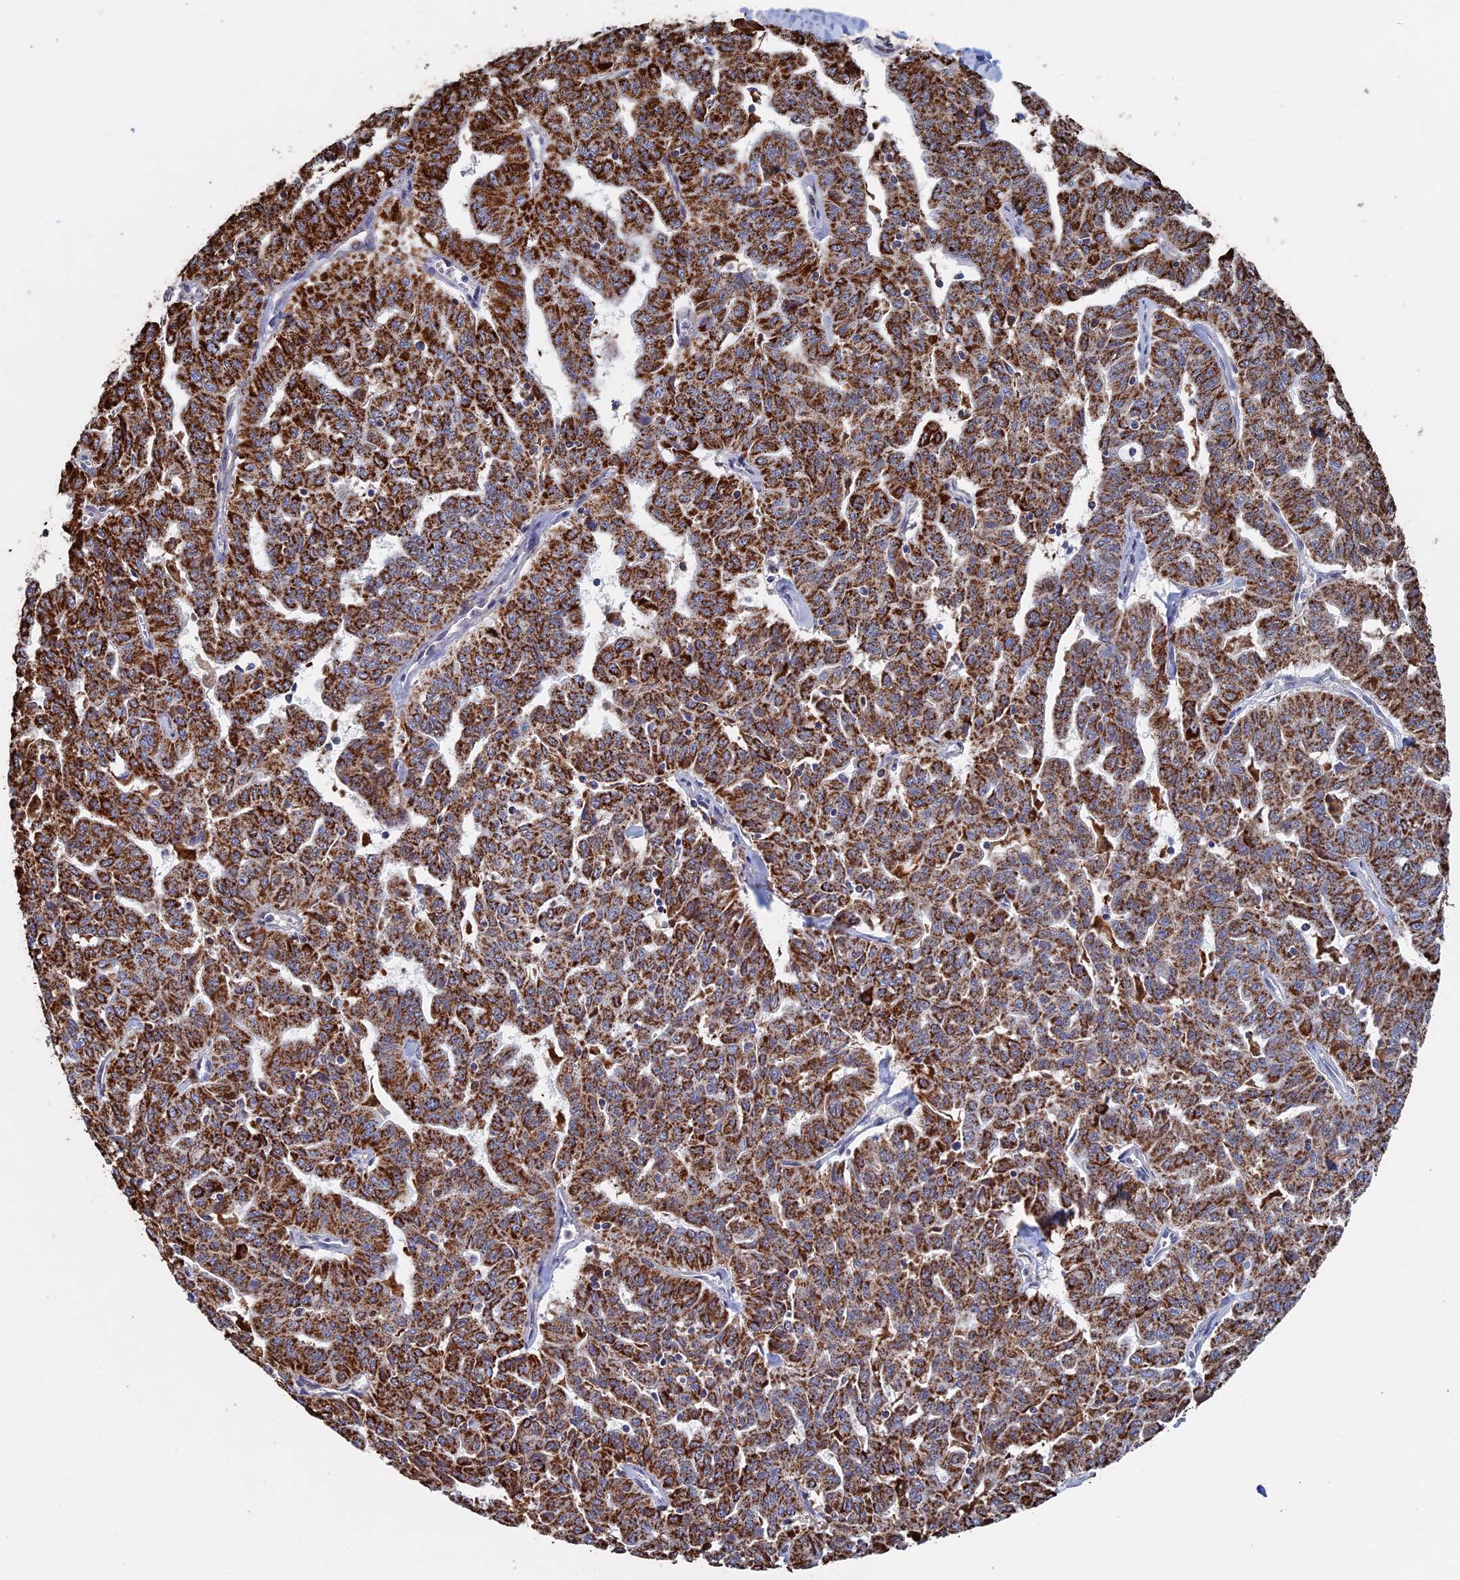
{"staining": {"intensity": "strong", "quantity": ">75%", "location": "cytoplasmic/membranous"}, "tissue": "liver cancer", "cell_type": "Tumor cells", "image_type": "cancer", "snomed": [{"axis": "morphology", "description": "Cholangiocarcinoma"}, {"axis": "topography", "description": "Liver"}], "caption": "This is an image of immunohistochemistry (IHC) staining of liver cancer, which shows strong staining in the cytoplasmic/membranous of tumor cells.", "gene": "SEC24D", "patient": {"sex": "female", "age": 77}}